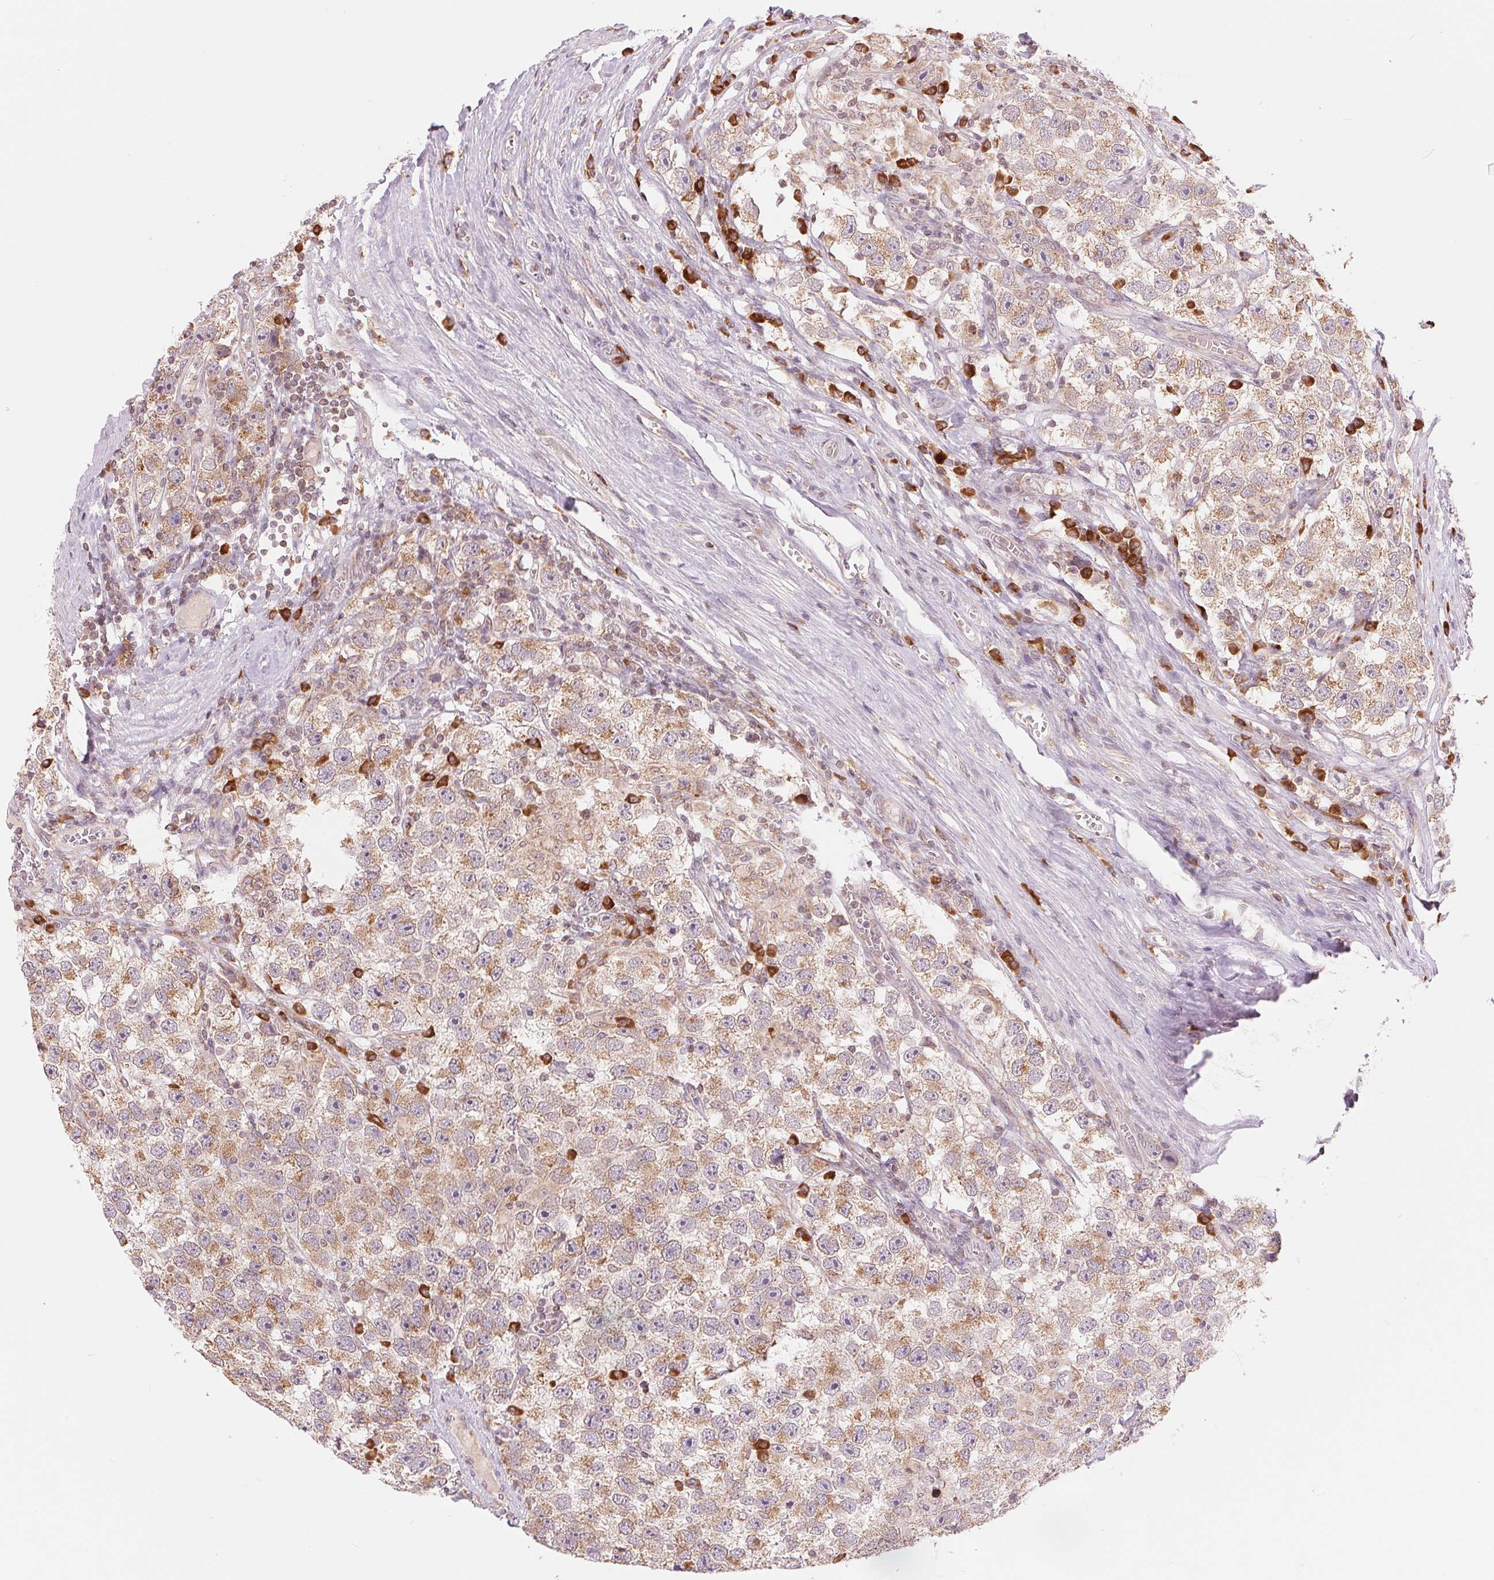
{"staining": {"intensity": "weak", "quantity": ">75%", "location": "cytoplasmic/membranous"}, "tissue": "testis cancer", "cell_type": "Tumor cells", "image_type": "cancer", "snomed": [{"axis": "morphology", "description": "Seminoma, NOS"}, {"axis": "topography", "description": "Testis"}], "caption": "The micrograph reveals staining of seminoma (testis), revealing weak cytoplasmic/membranous protein staining (brown color) within tumor cells.", "gene": "TECR", "patient": {"sex": "male", "age": 26}}